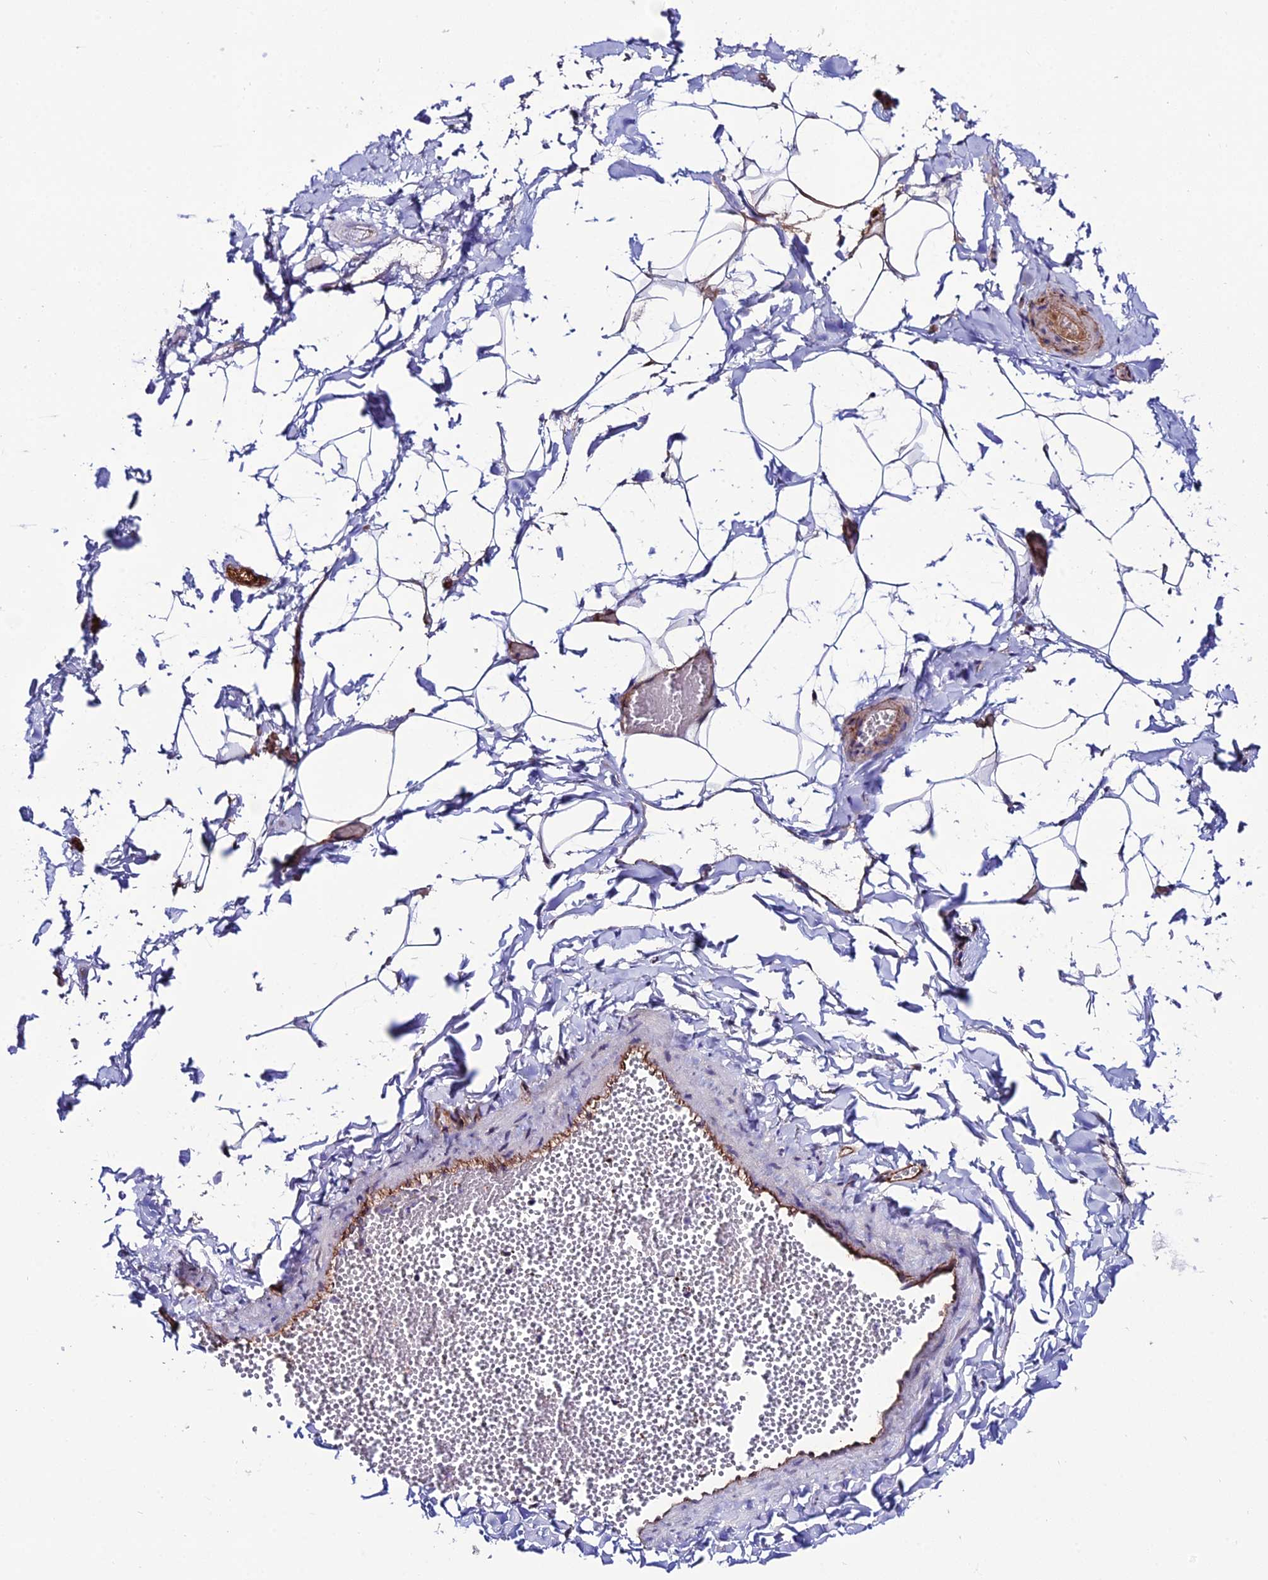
{"staining": {"intensity": "negative", "quantity": "none", "location": "none"}, "tissue": "adipose tissue", "cell_type": "Adipocytes", "image_type": "normal", "snomed": [{"axis": "morphology", "description": "Normal tissue, NOS"}, {"axis": "topography", "description": "Gallbladder"}, {"axis": "topography", "description": "Peripheral nerve tissue"}], "caption": "A micrograph of adipose tissue stained for a protein demonstrates no brown staining in adipocytes. (DAB immunohistochemistry with hematoxylin counter stain).", "gene": "SYT15B", "patient": {"sex": "male", "age": 38}}